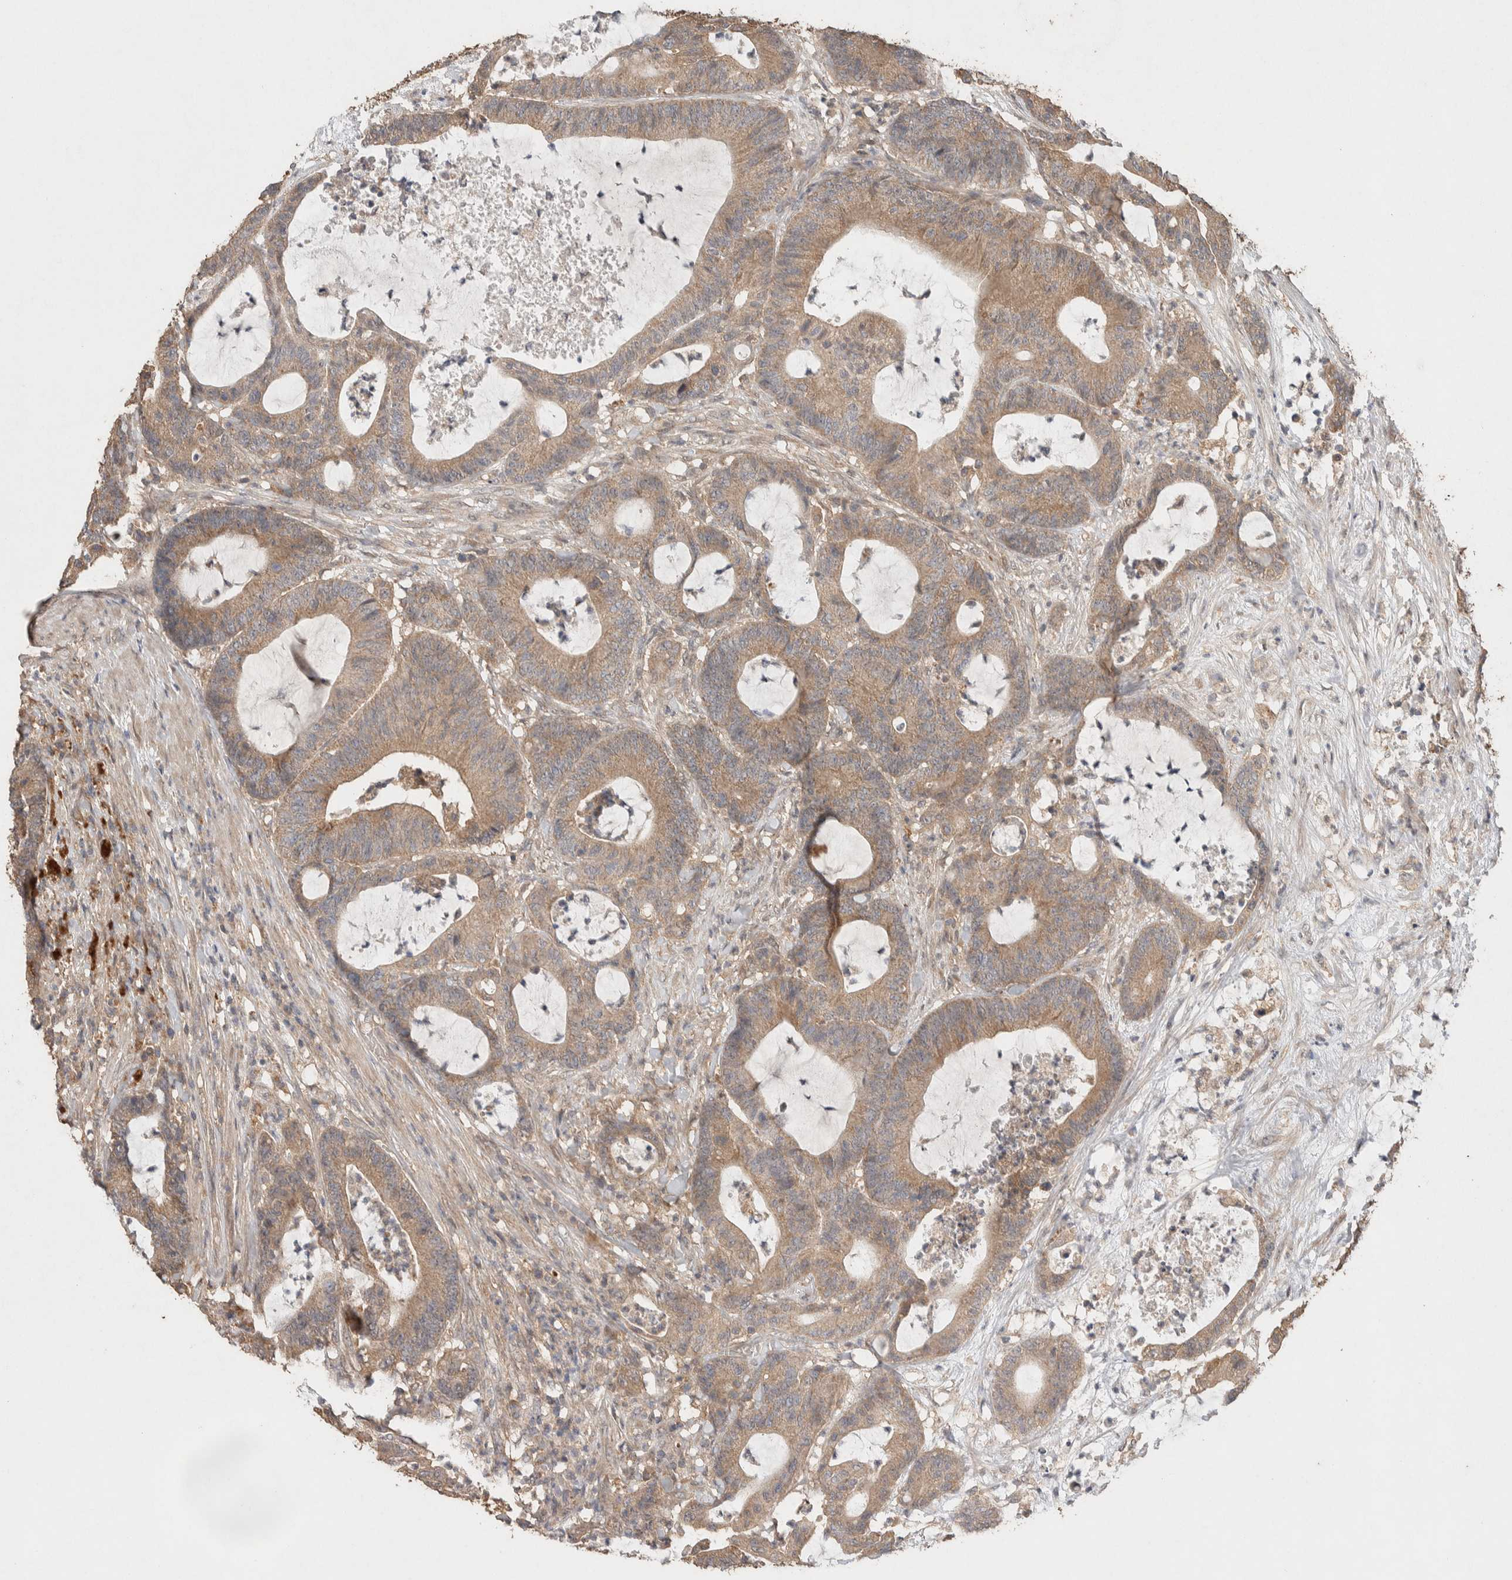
{"staining": {"intensity": "weak", "quantity": ">75%", "location": "cytoplasmic/membranous"}, "tissue": "colorectal cancer", "cell_type": "Tumor cells", "image_type": "cancer", "snomed": [{"axis": "morphology", "description": "Adenocarcinoma, NOS"}, {"axis": "topography", "description": "Colon"}], "caption": "A micrograph of colorectal cancer stained for a protein shows weak cytoplasmic/membranous brown staining in tumor cells.", "gene": "KCNJ5", "patient": {"sex": "female", "age": 84}}